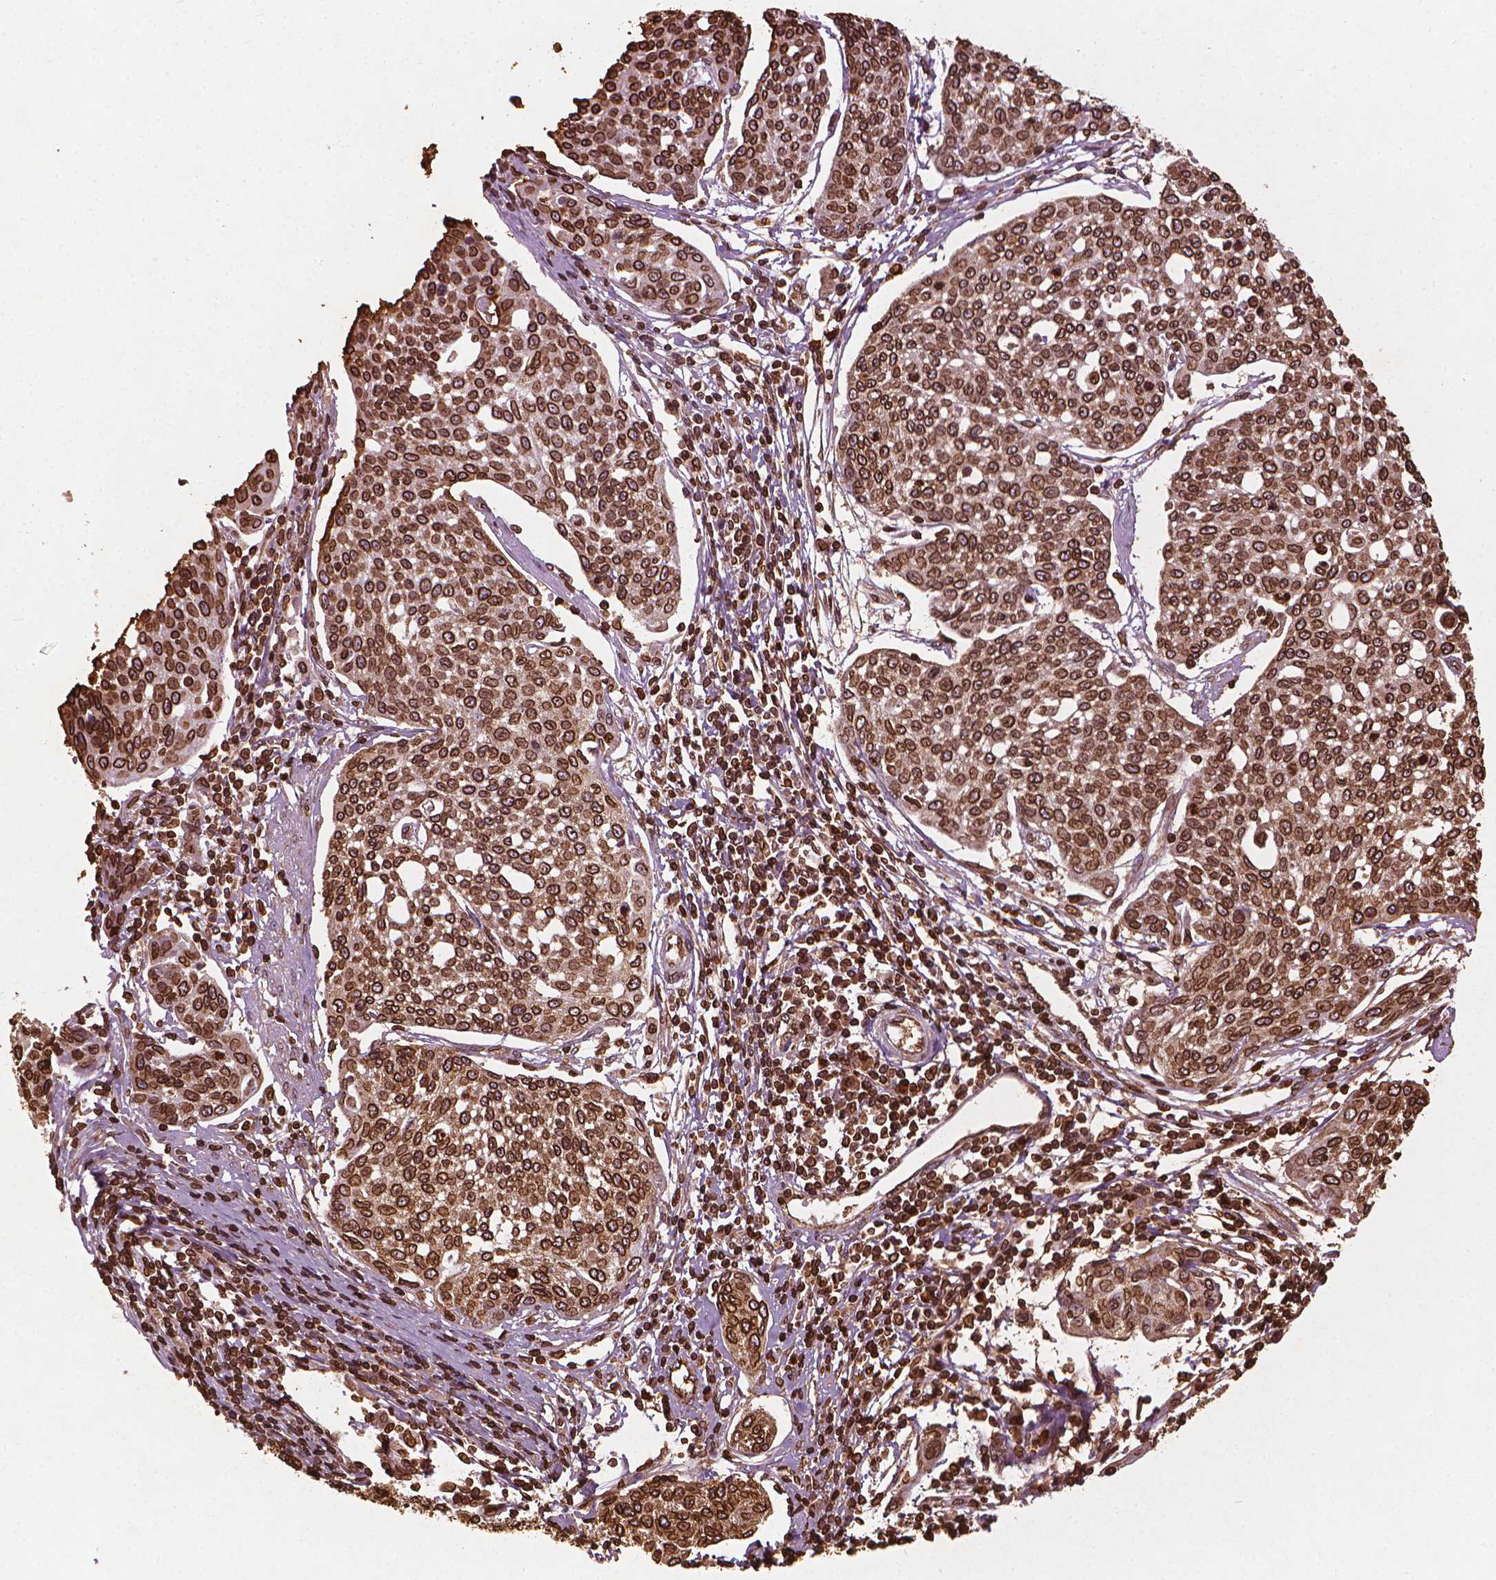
{"staining": {"intensity": "strong", "quantity": ">75%", "location": "cytoplasmic/membranous,nuclear"}, "tissue": "cervical cancer", "cell_type": "Tumor cells", "image_type": "cancer", "snomed": [{"axis": "morphology", "description": "Squamous cell carcinoma, NOS"}, {"axis": "topography", "description": "Cervix"}], "caption": "Squamous cell carcinoma (cervical) was stained to show a protein in brown. There is high levels of strong cytoplasmic/membranous and nuclear expression in approximately >75% of tumor cells.", "gene": "LMNB1", "patient": {"sex": "female", "age": 34}}